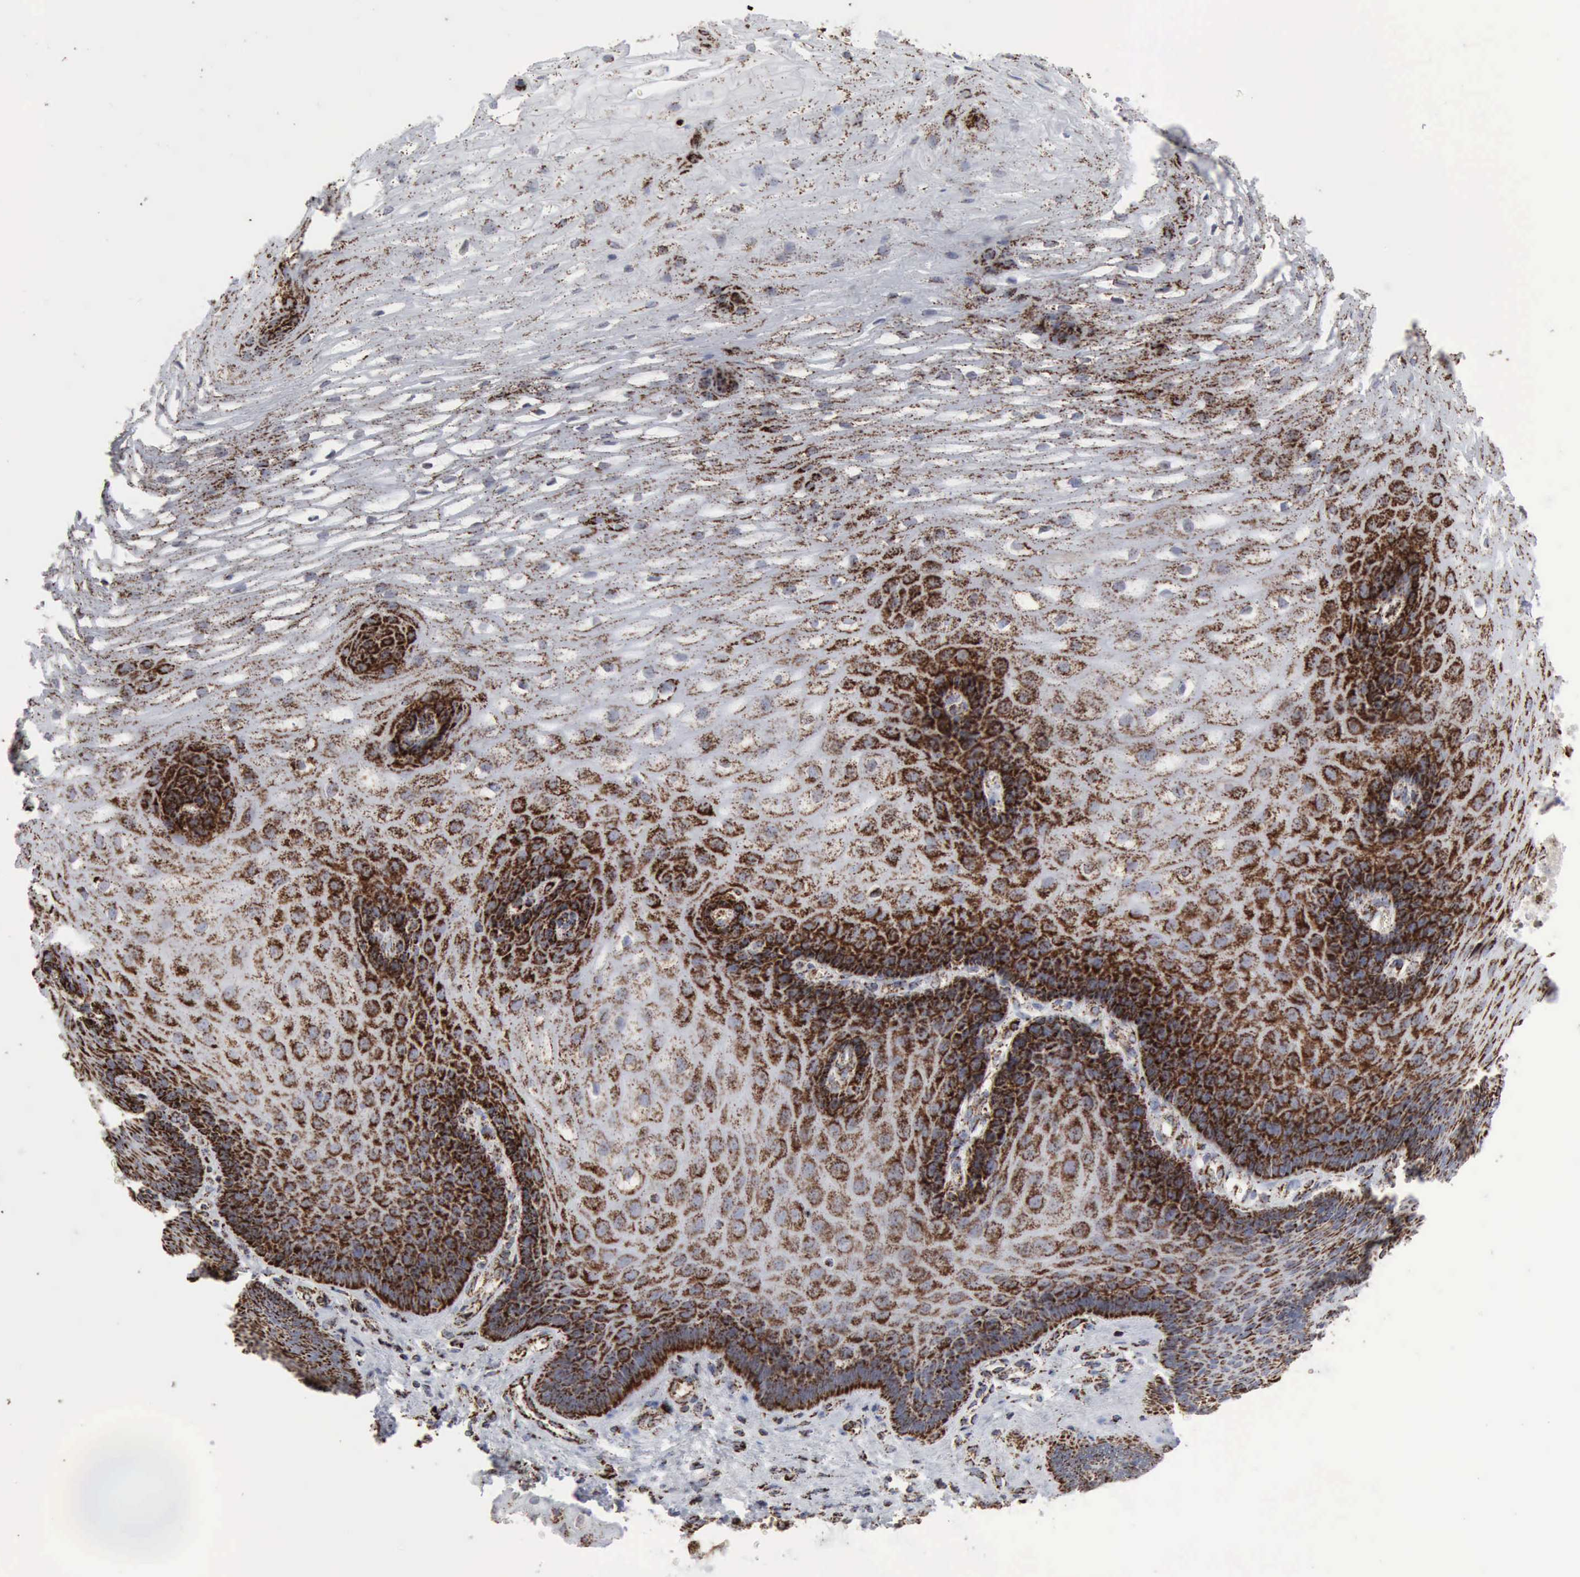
{"staining": {"intensity": "strong", "quantity": "25%-75%", "location": "cytoplasmic/membranous"}, "tissue": "esophagus", "cell_type": "Squamous epithelial cells", "image_type": "normal", "snomed": [{"axis": "morphology", "description": "Normal tissue, NOS"}, {"axis": "morphology", "description": "Adenocarcinoma, NOS"}, {"axis": "topography", "description": "Esophagus"}, {"axis": "topography", "description": "Stomach"}], "caption": "Squamous epithelial cells display strong cytoplasmic/membranous positivity in about 25%-75% of cells in normal esophagus.", "gene": "ACO2", "patient": {"sex": "male", "age": 62}}